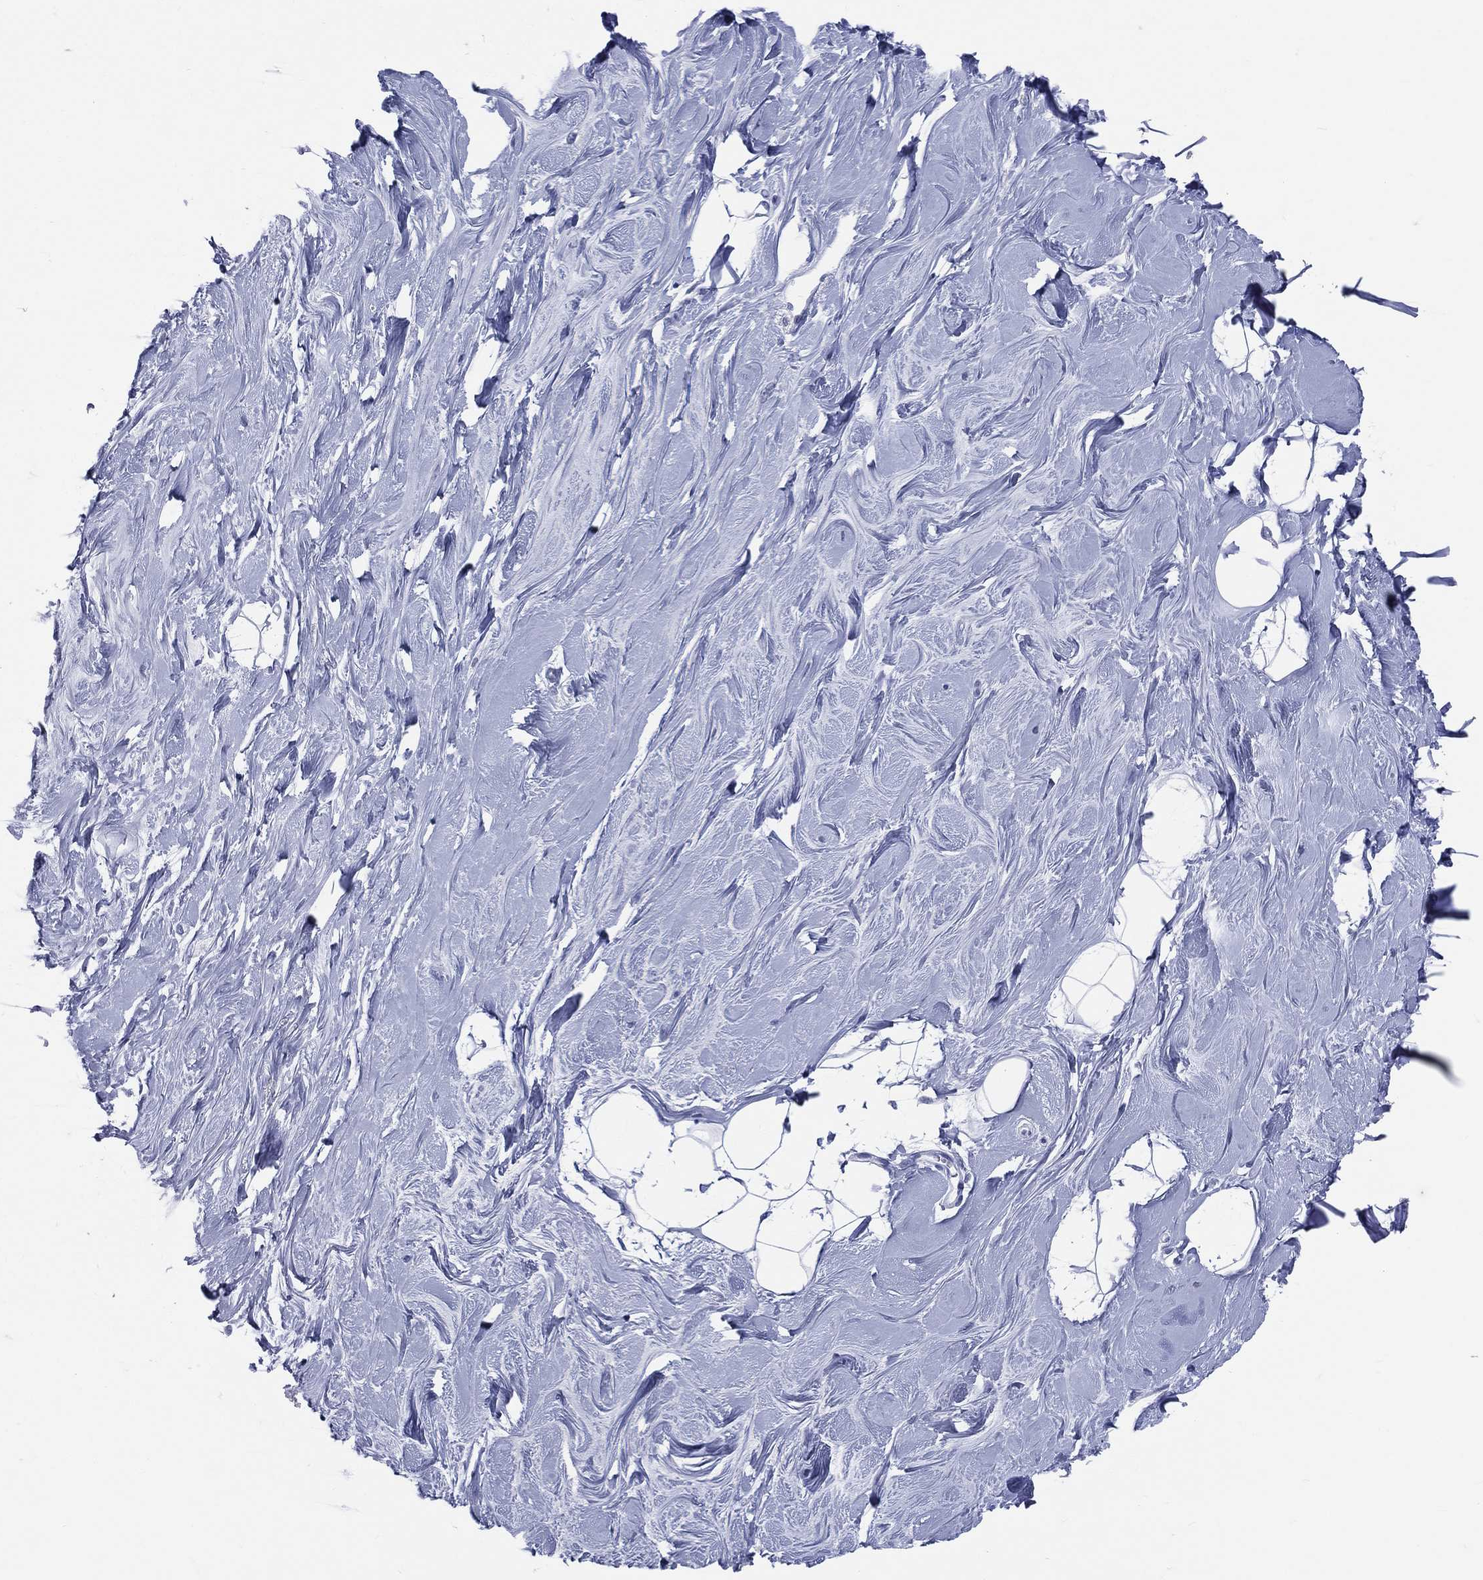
{"staining": {"intensity": "negative", "quantity": "none", "location": "none"}, "tissue": "adipose tissue", "cell_type": "Adipocytes", "image_type": "normal", "snomed": [{"axis": "morphology", "description": "Normal tissue, NOS"}, {"axis": "topography", "description": "Breast"}], "caption": "The micrograph shows no staining of adipocytes in benign adipose tissue.", "gene": "MLLT10", "patient": {"sex": "female", "age": 49}}